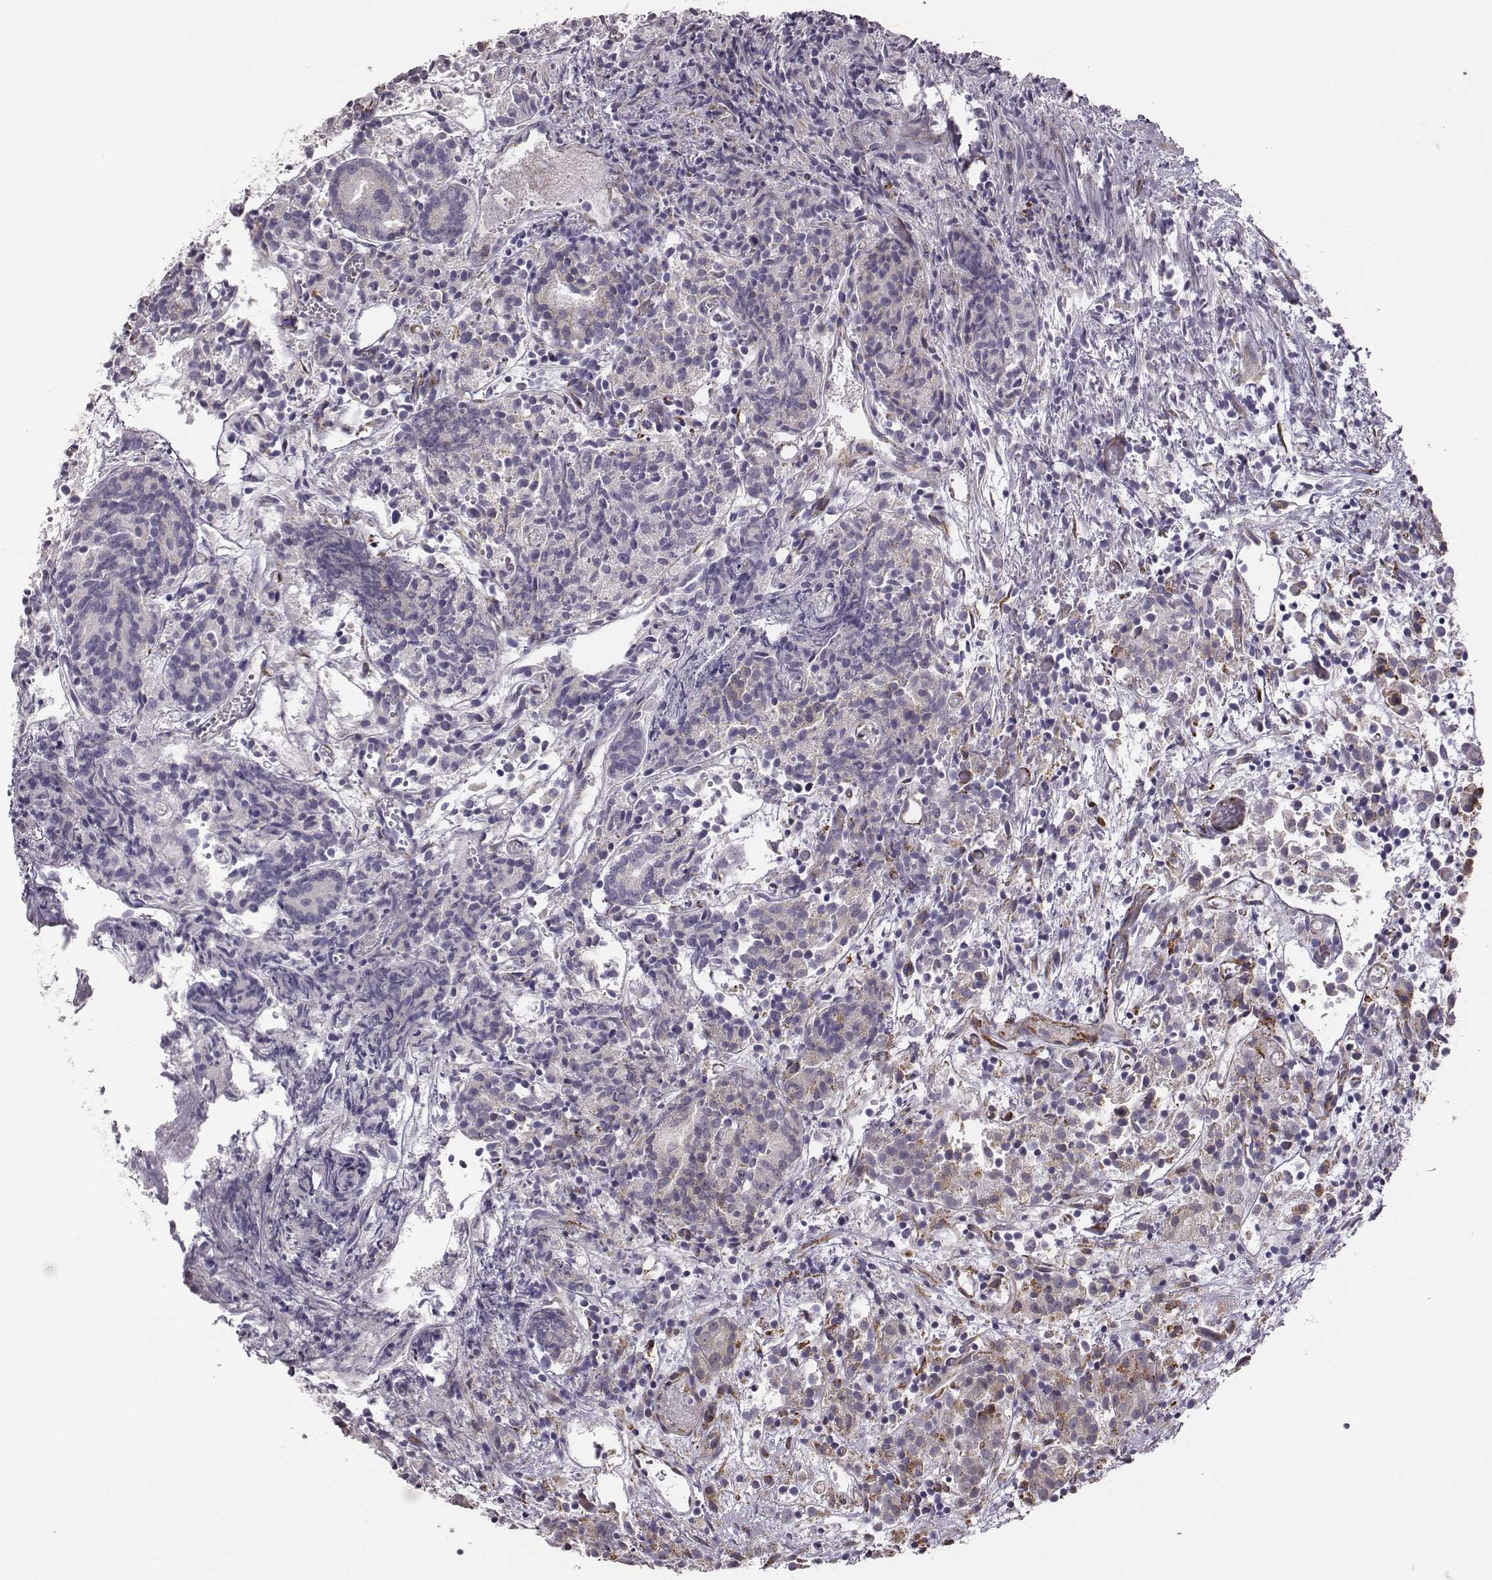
{"staining": {"intensity": "moderate", "quantity": "25%-75%", "location": "cytoplasmic/membranous"}, "tissue": "prostate cancer", "cell_type": "Tumor cells", "image_type": "cancer", "snomed": [{"axis": "morphology", "description": "Adenocarcinoma, High grade"}, {"axis": "topography", "description": "Prostate"}], "caption": "Adenocarcinoma (high-grade) (prostate) stained with immunohistochemistry demonstrates moderate cytoplasmic/membranous expression in approximately 25%-75% of tumor cells.", "gene": "SELENOI", "patient": {"sex": "male", "age": 53}}